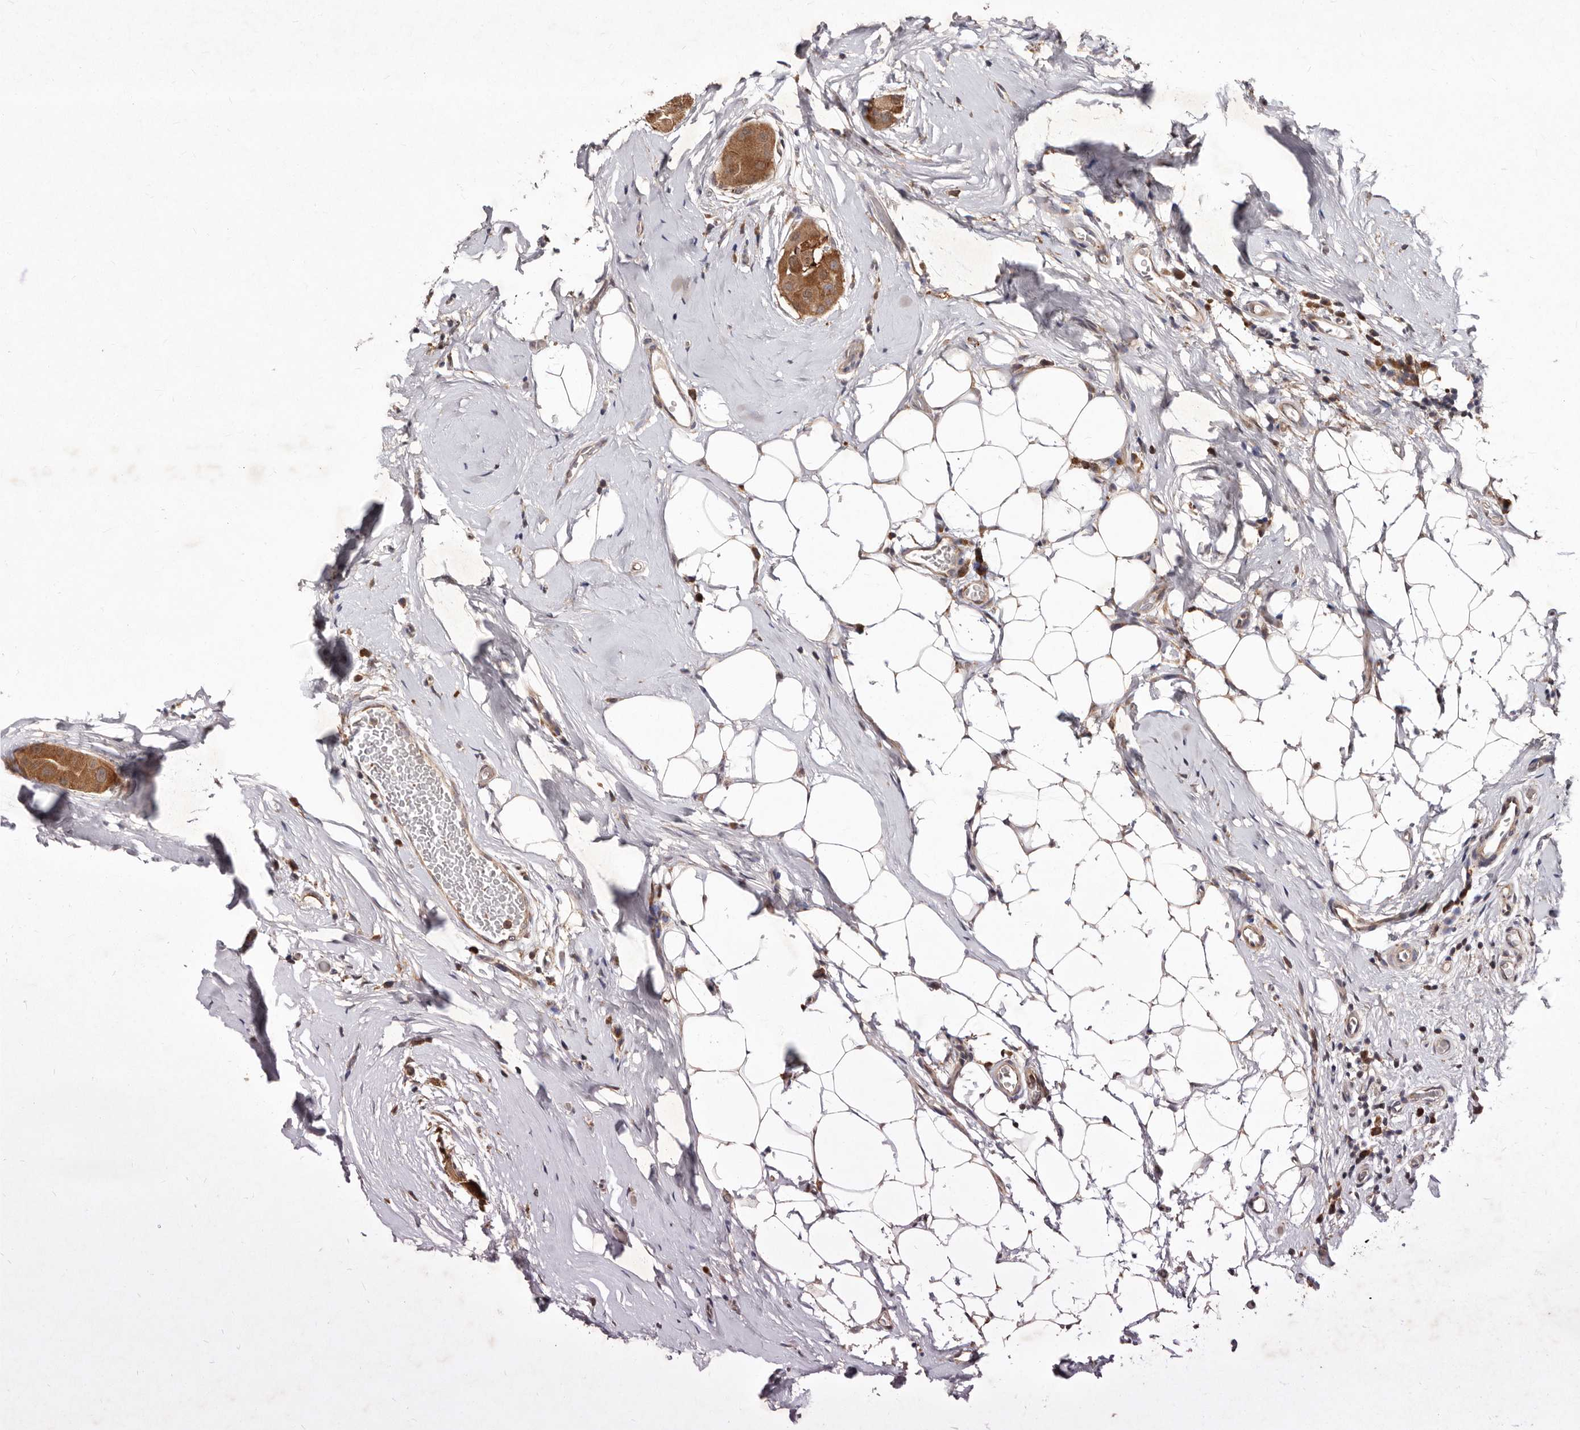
{"staining": {"intensity": "moderate", "quantity": ">75%", "location": "cytoplasmic/membranous"}, "tissue": "thyroid cancer", "cell_type": "Tumor cells", "image_type": "cancer", "snomed": [{"axis": "morphology", "description": "Papillary adenocarcinoma, NOS"}, {"axis": "topography", "description": "Thyroid gland"}], "caption": "This is a histology image of IHC staining of thyroid cancer (papillary adenocarcinoma), which shows moderate staining in the cytoplasmic/membranous of tumor cells.", "gene": "RRM2B", "patient": {"sex": "male", "age": 33}}